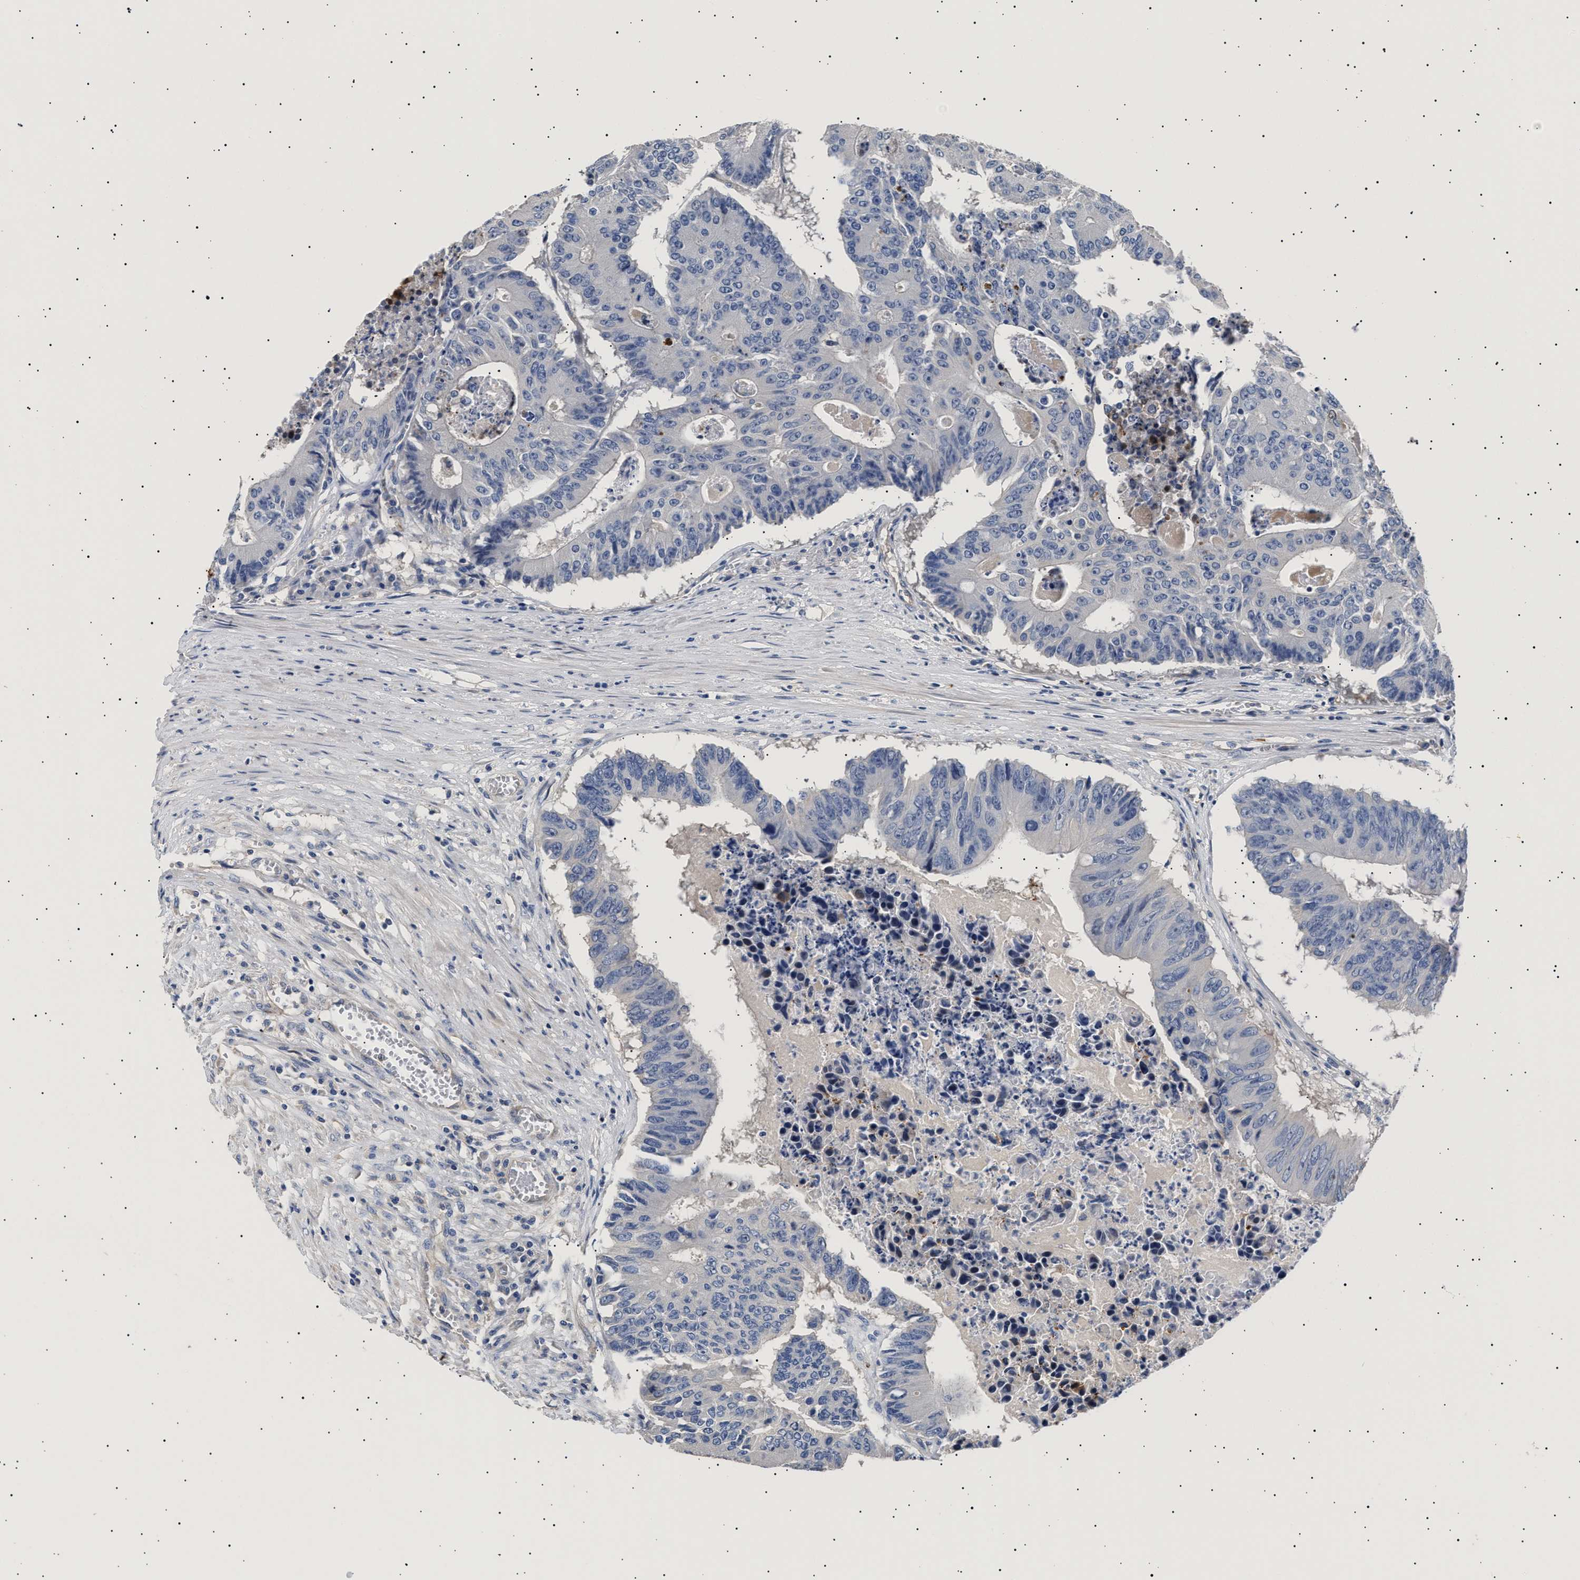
{"staining": {"intensity": "negative", "quantity": "none", "location": "none"}, "tissue": "colorectal cancer", "cell_type": "Tumor cells", "image_type": "cancer", "snomed": [{"axis": "morphology", "description": "Adenocarcinoma, NOS"}, {"axis": "topography", "description": "Colon"}], "caption": "Micrograph shows no significant protein expression in tumor cells of colorectal adenocarcinoma.", "gene": "HEMGN", "patient": {"sex": "male", "age": 87}}